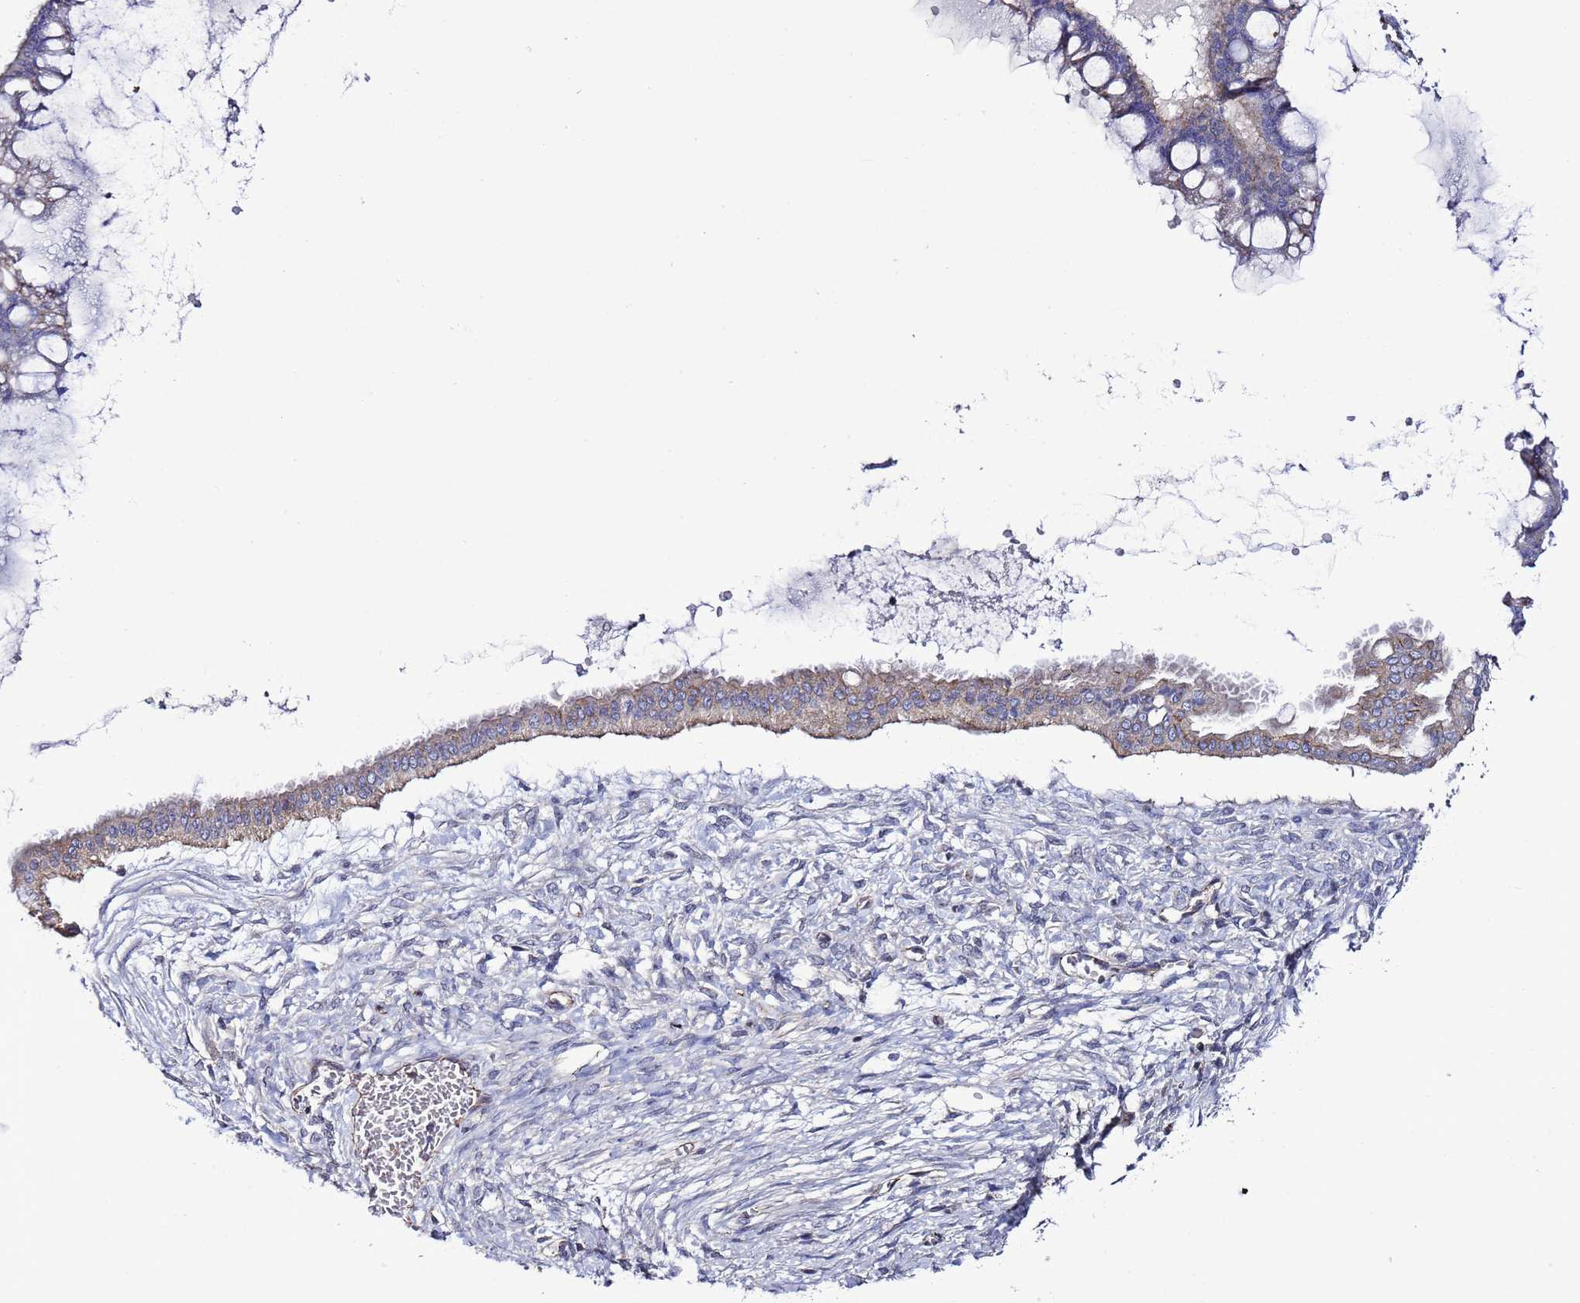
{"staining": {"intensity": "weak", "quantity": "<25%", "location": "cytoplasmic/membranous"}, "tissue": "ovarian cancer", "cell_type": "Tumor cells", "image_type": "cancer", "snomed": [{"axis": "morphology", "description": "Cystadenocarcinoma, mucinous, NOS"}, {"axis": "topography", "description": "Ovary"}], "caption": "High power microscopy micrograph of an IHC photomicrograph of ovarian mucinous cystadenocarcinoma, revealing no significant expression in tumor cells.", "gene": "TENM3", "patient": {"sex": "female", "age": 73}}